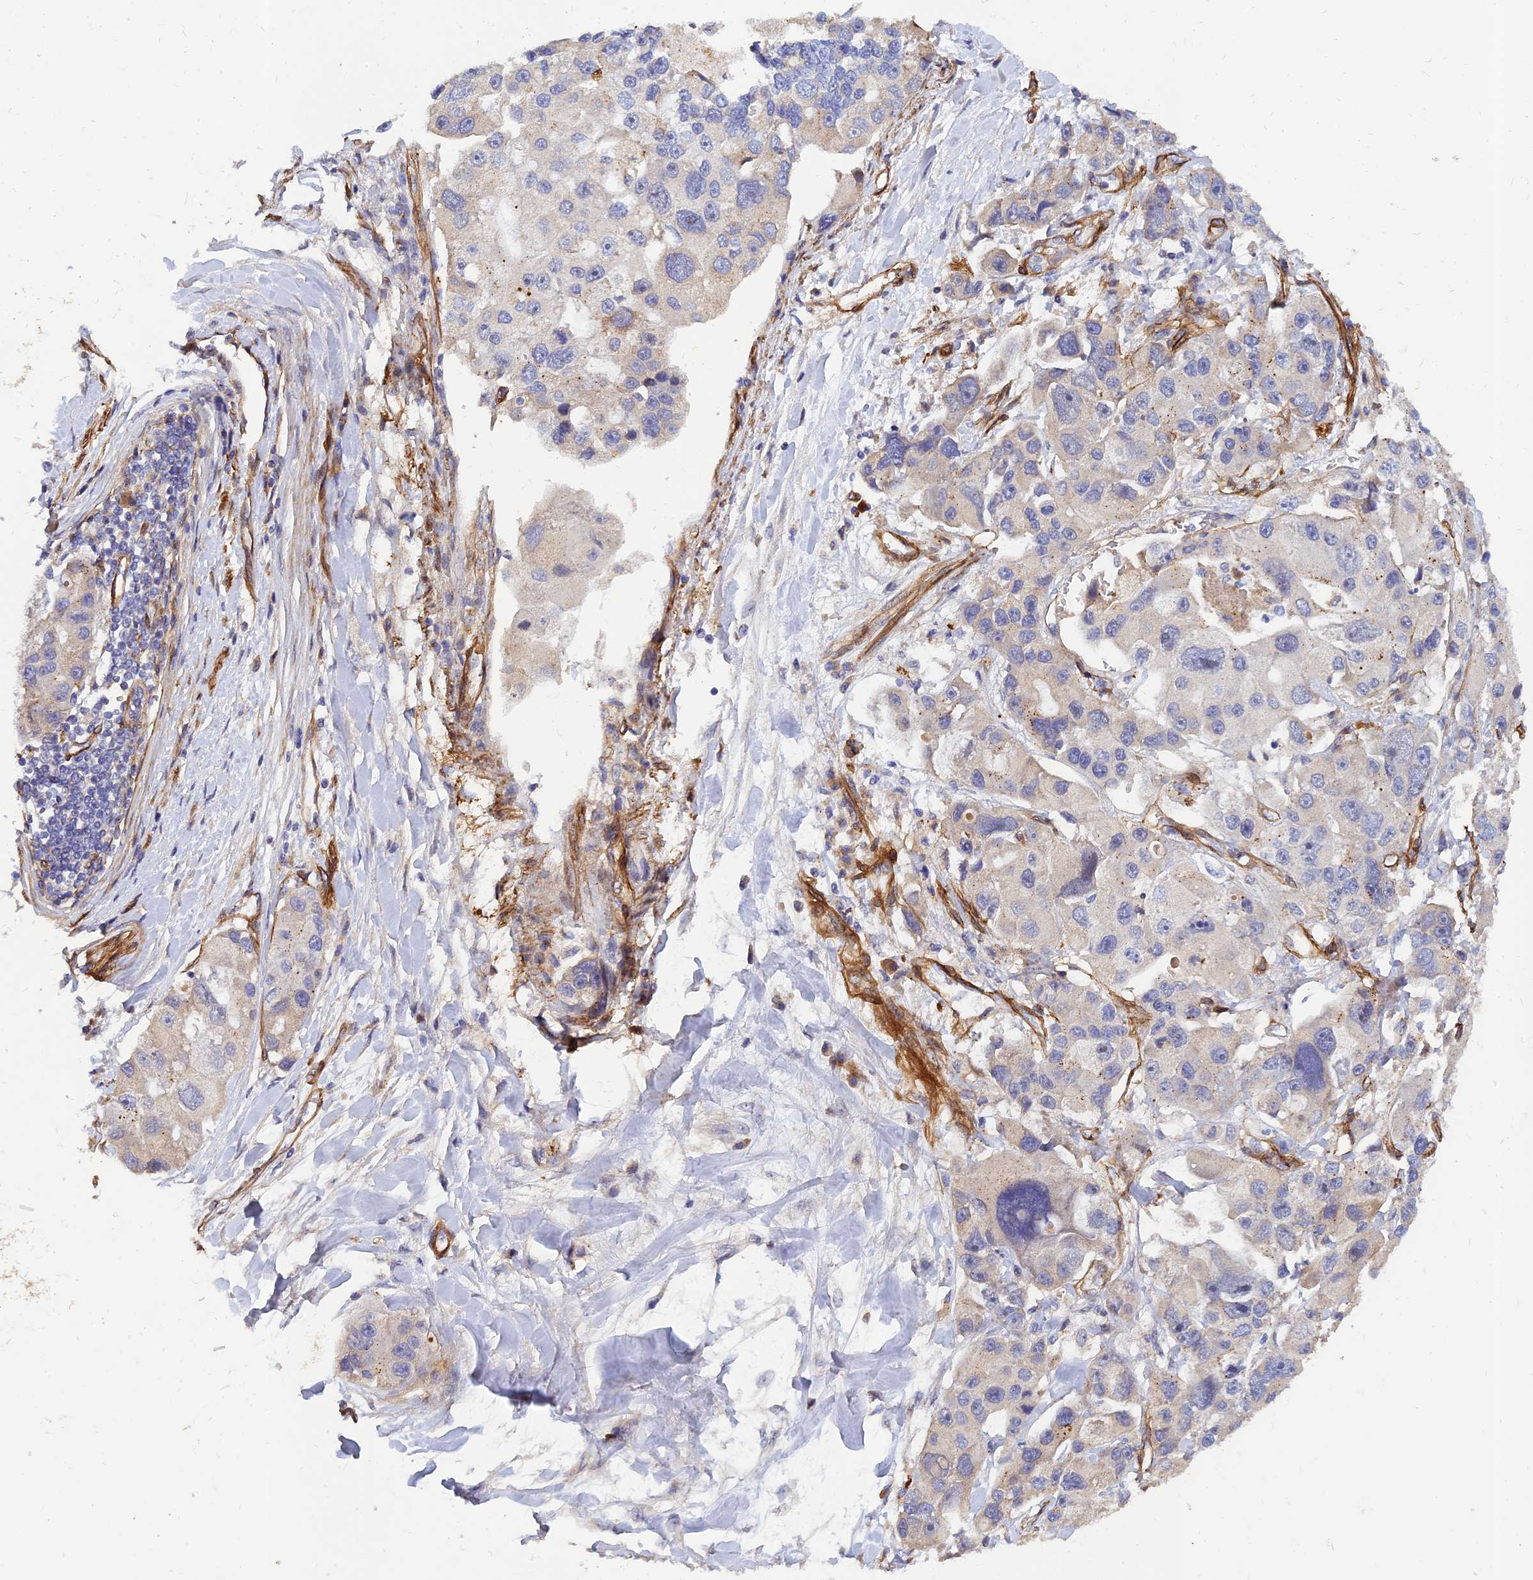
{"staining": {"intensity": "negative", "quantity": "none", "location": "none"}, "tissue": "lung cancer", "cell_type": "Tumor cells", "image_type": "cancer", "snomed": [{"axis": "morphology", "description": "Adenocarcinoma, NOS"}, {"axis": "topography", "description": "Lung"}], "caption": "This is a histopathology image of immunohistochemistry (IHC) staining of lung cancer, which shows no positivity in tumor cells.", "gene": "MRPL35", "patient": {"sex": "female", "age": 54}}